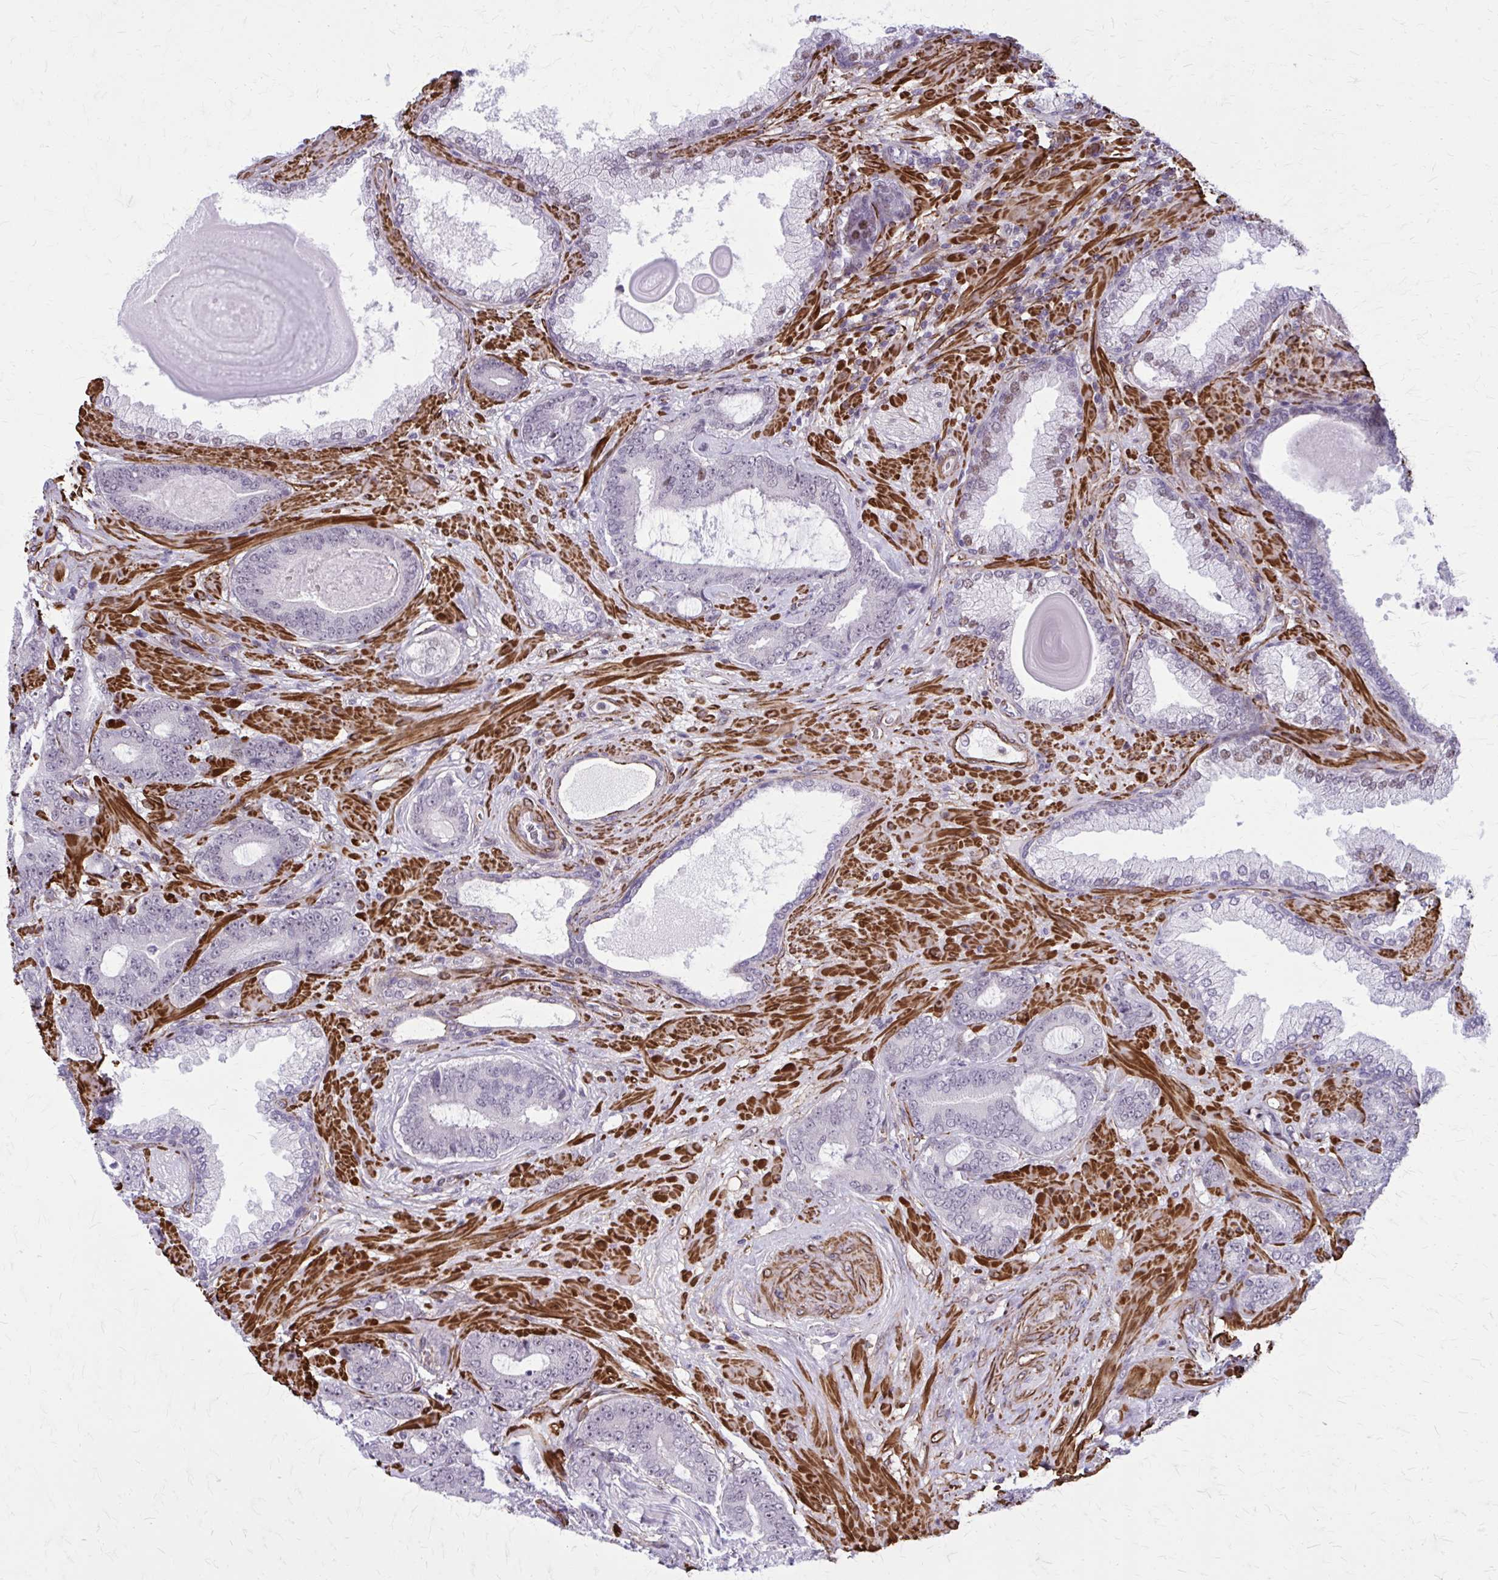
{"staining": {"intensity": "negative", "quantity": "none", "location": "none"}, "tissue": "prostate cancer", "cell_type": "Tumor cells", "image_type": "cancer", "snomed": [{"axis": "morphology", "description": "Adenocarcinoma, High grade"}, {"axis": "topography", "description": "Prostate"}], "caption": "Immunohistochemical staining of prostate adenocarcinoma (high-grade) demonstrates no significant expression in tumor cells.", "gene": "NRBF2", "patient": {"sex": "male", "age": 62}}